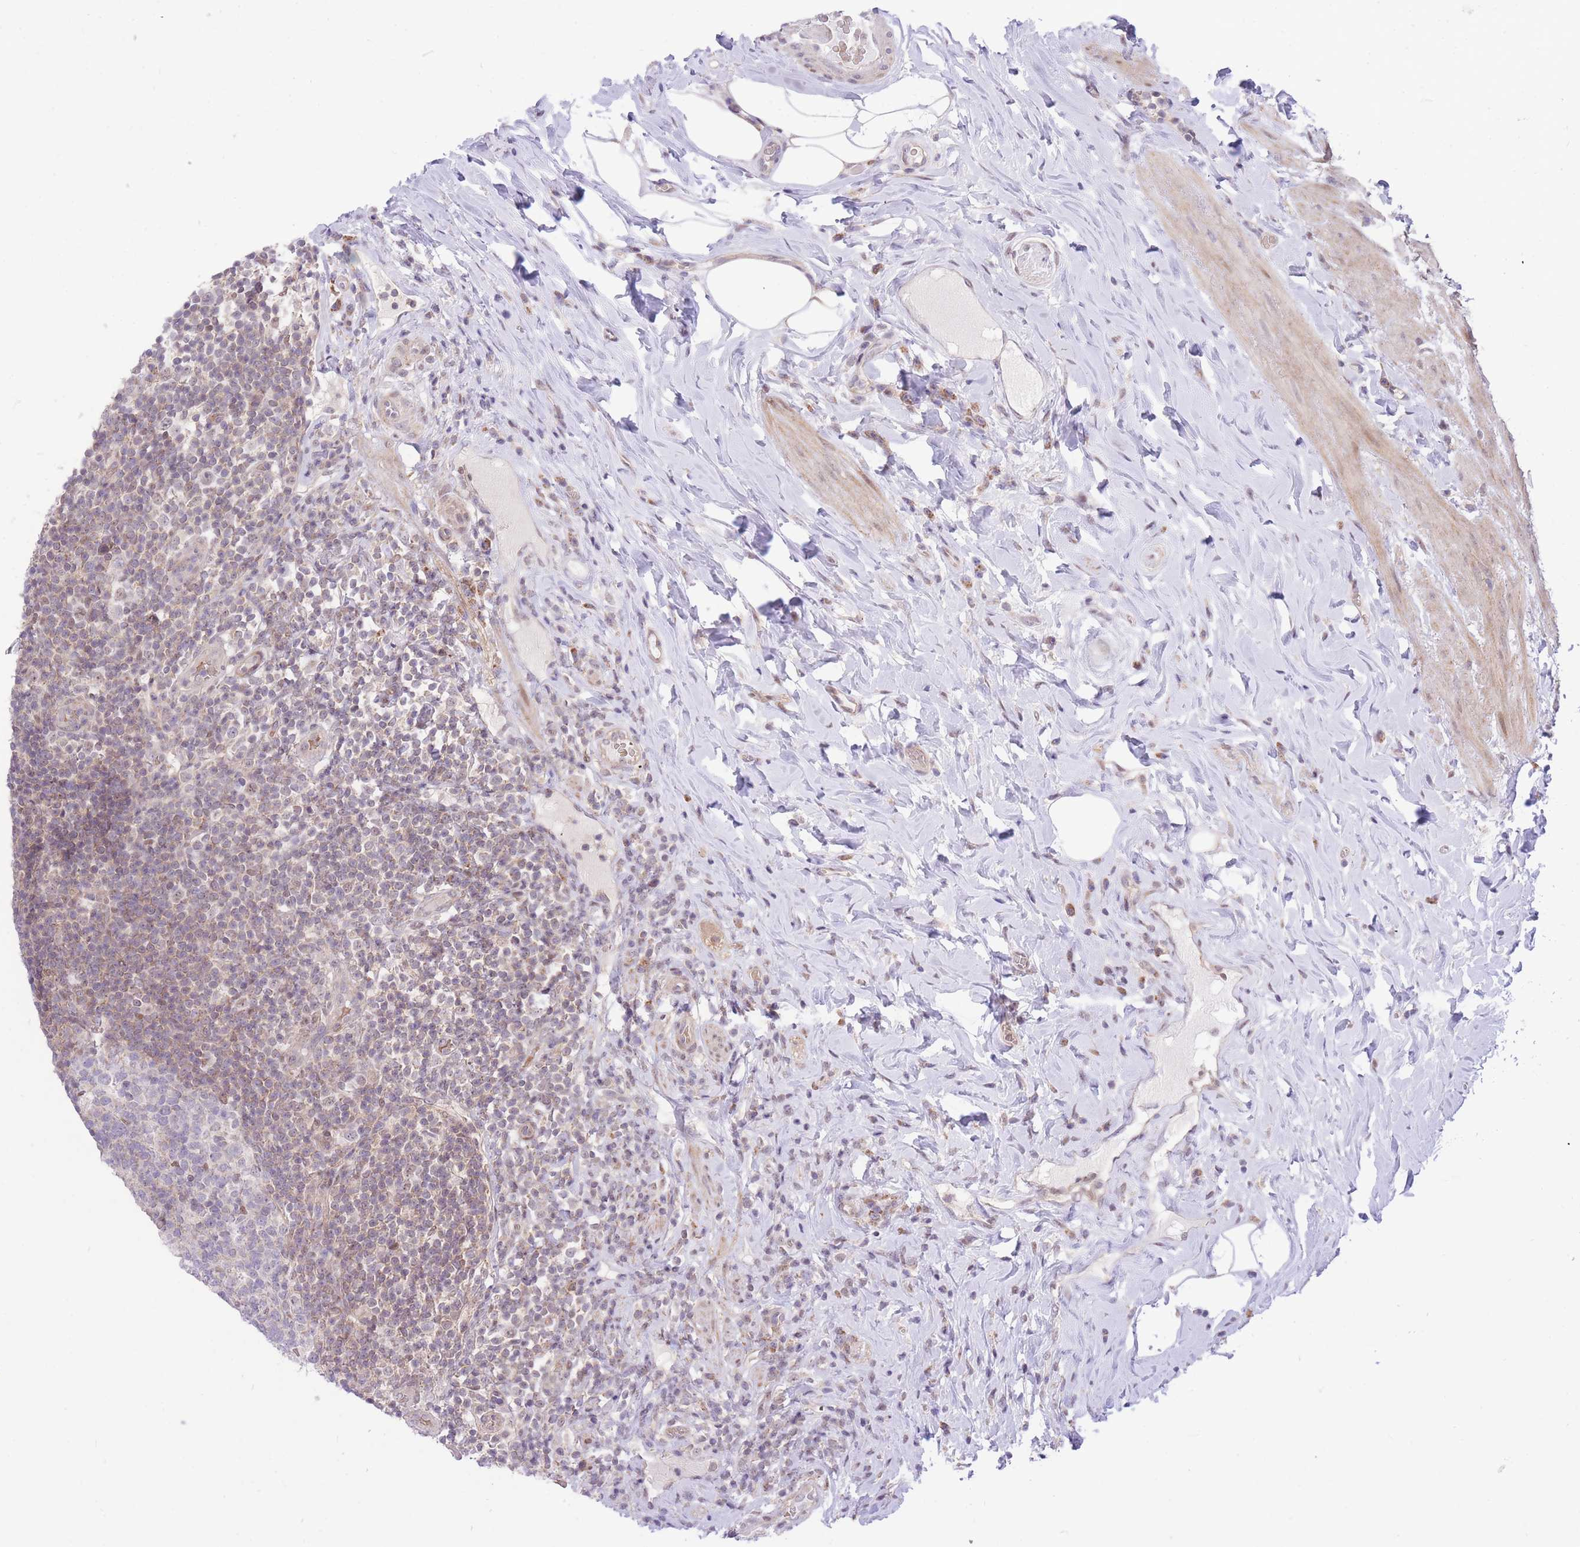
{"staining": {"intensity": "moderate", "quantity": ">75%", "location": "cytoplasmic/membranous,nuclear"}, "tissue": "appendix", "cell_type": "Glandular cells", "image_type": "normal", "snomed": [{"axis": "morphology", "description": "Normal tissue, NOS"}, {"axis": "topography", "description": "Appendix"}], "caption": "The photomicrograph shows immunohistochemical staining of normal appendix. There is moderate cytoplasmic/membranous,nuclear expression is appreciated in approximately >75% of glandular cells. The protein is stained brown, and the nuclei are stained in blue (DAB (3,3'-diaminobenzidine) IHC with brightfield microscopy, high magnification).", "gene": "MINDY2", "patient": {"sex": "female", "age": 43}}